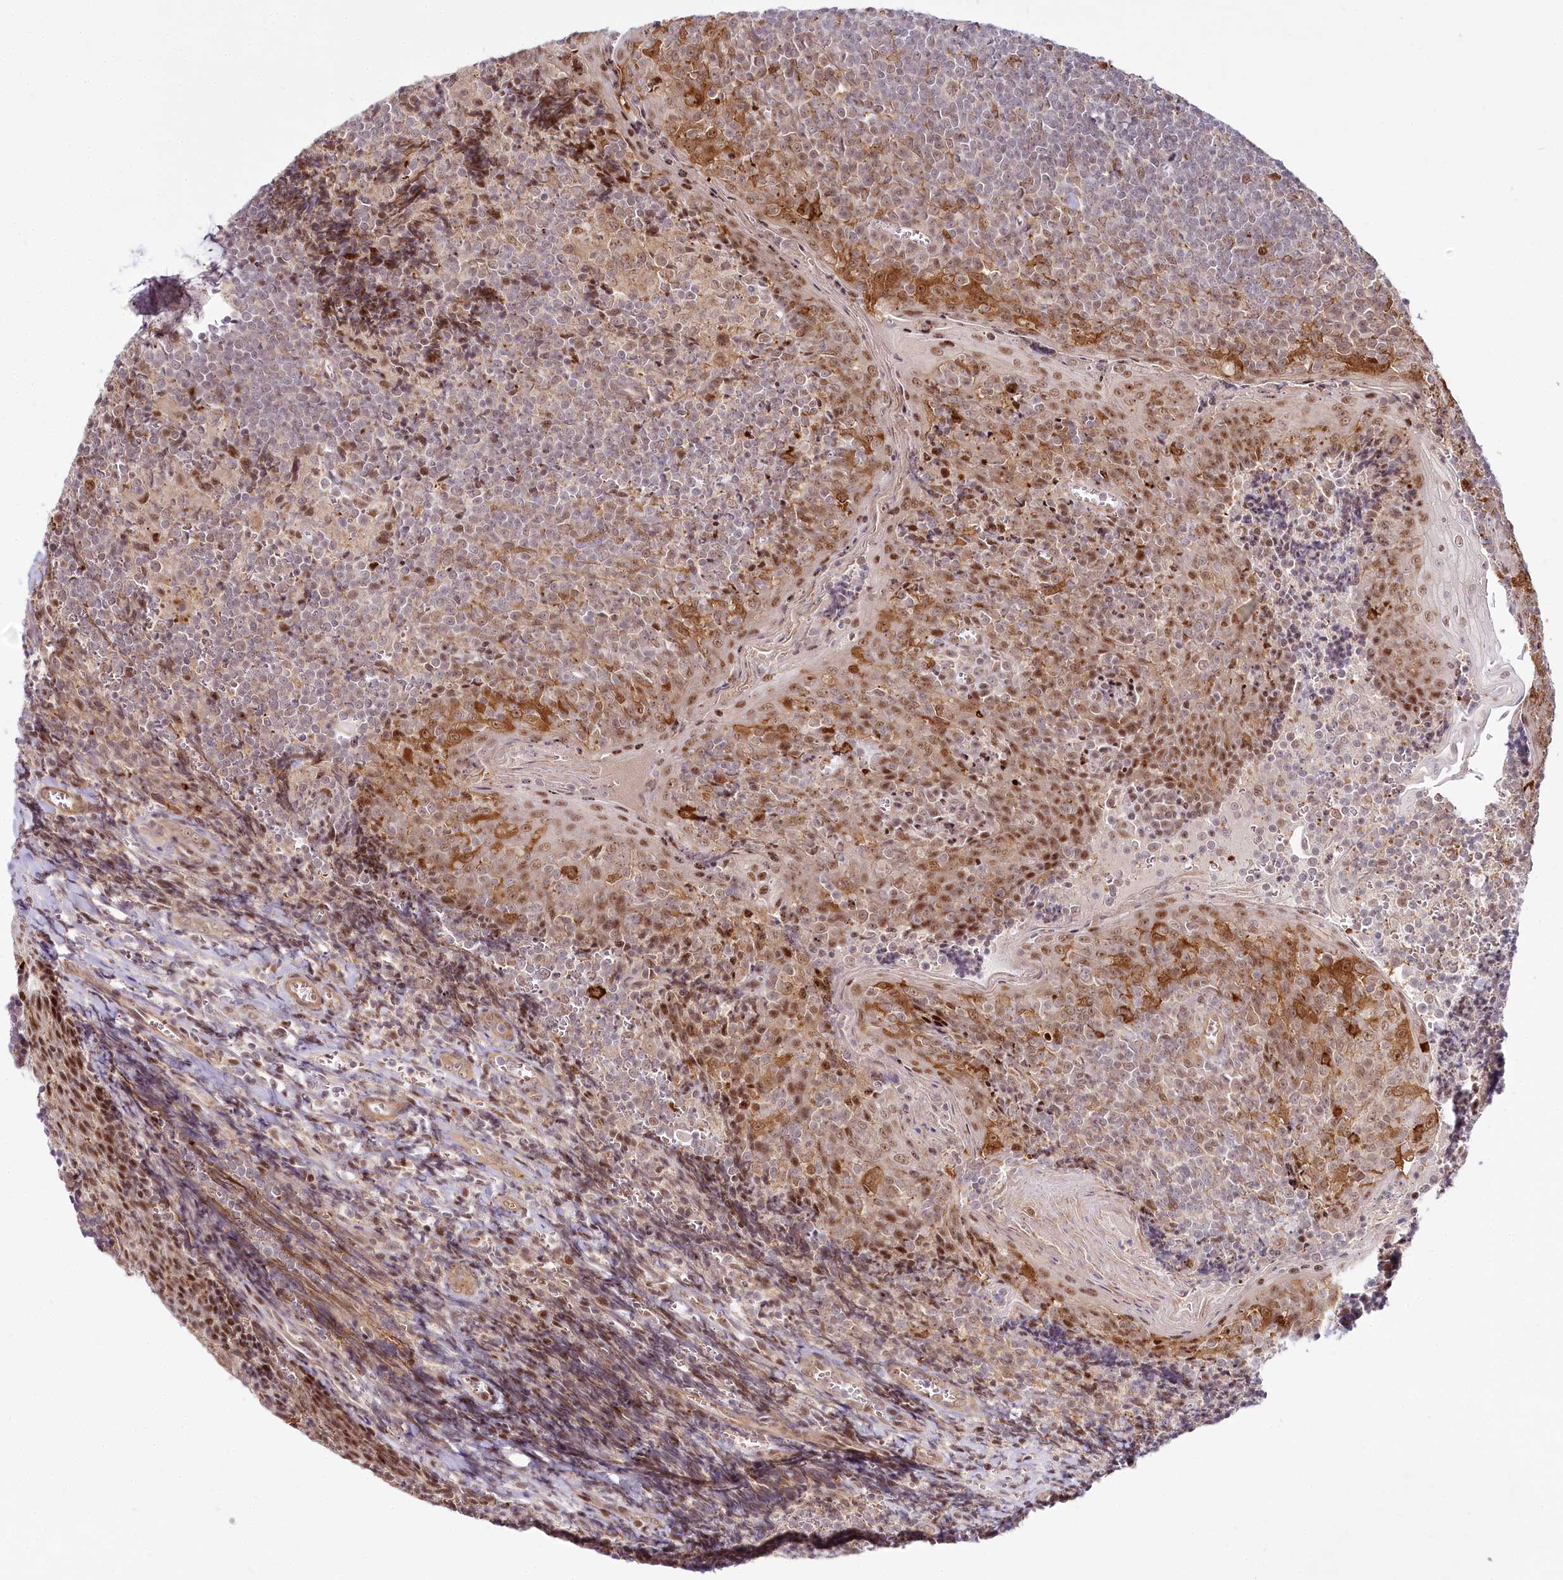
{"staining": {"intensity": "weak", "quantity": "<25%", "location": "nuclear"}, "tissue": "tonsil", "cell_type": "Non-germinal center cells", "image_type": "normal", "snomed": [{"axis": "morphology", "description": "Normal tissue, NOS"}, {"axis": "topography", "description": "Tonsil"}], "caption": "Immunohistochemistry photomicrograph of benign tonsil stained for a protein (brown), which shows no expression in non-germinal center cells. Nuclei are stained in blue.", "gene": "TUBGCP2", "patient": {"sex": "male", "age": 27}}